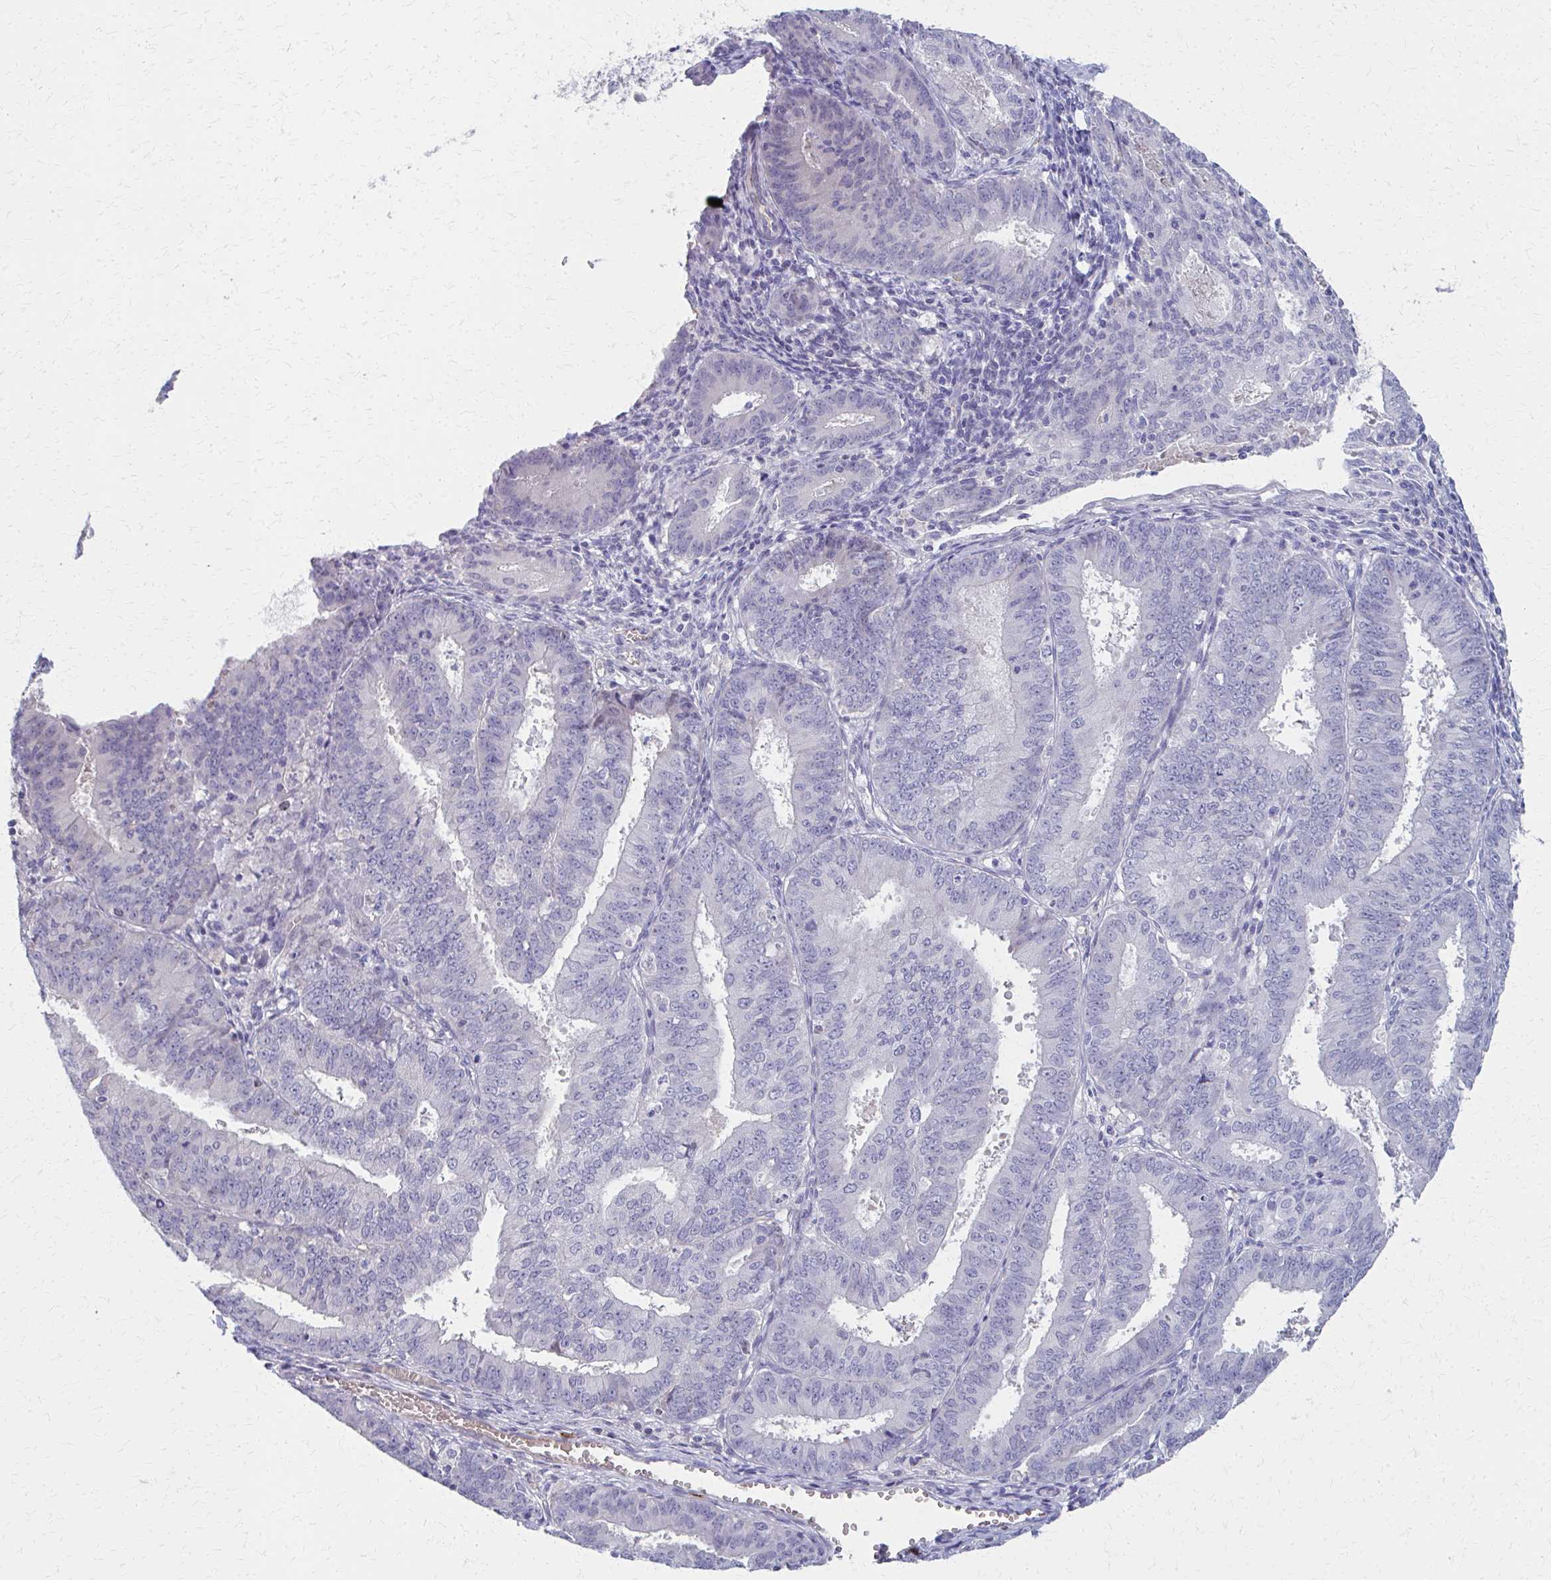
{"staining": {"intensity": "negative", "quantity": "none", "location": "none"}, "tissue": "prostate cancer", "cell_type": "Tumor cells", "image_type": "cancer", "snomed": [{"axis": "morphology", "description": "Adenocarcinoma, High grade"}, {"axis": "topography", "description": "Prostate"}], "caption": "An immunohistochemistry image of prostate cancer is shown. There is no staining in tumor cells of prostate cancer.", "gene": "MS4A2", "patient": {"sex": "male", "age": 73}}